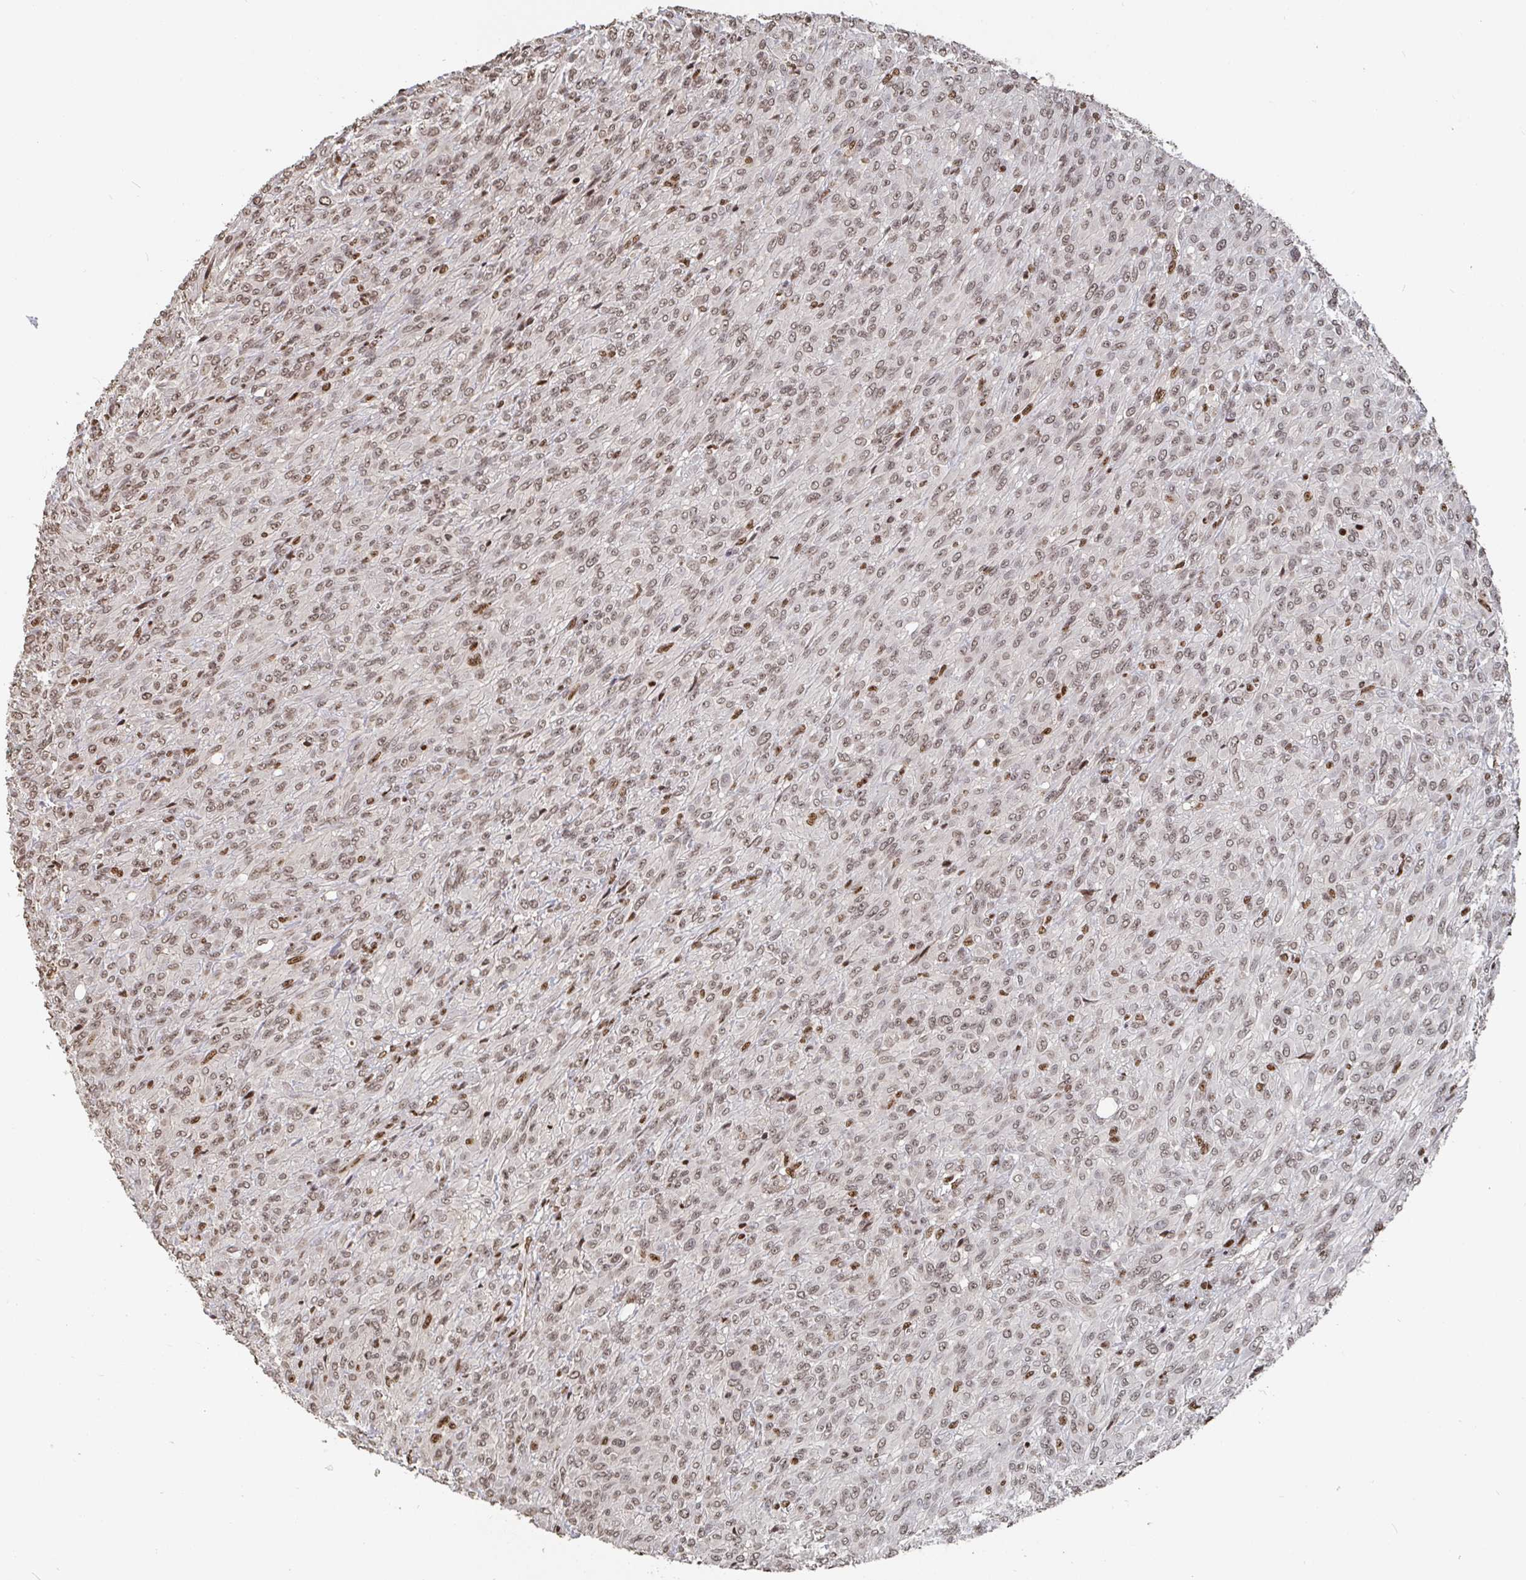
{"staining": {"intensity": "moderate", "quantity": ">75%", "location": "nuclear"}, "tissue": "renal cancer", "cell_type": "Tumor cells", "image_type": "cancer", "snomed": [{"axis": "morphology", "description": "Adenocarcinoma, NOS"}, {"axis": "topography", "description": "Kidney"}], "caption": "High-magnification brightfield microscopy of renal cancer stained with DAB (3,3'-diaminobenzidine) (brown) and counterstained with hematoxylin (blue). tumor cells exhibit moderate nuclear expression is seen in about>75% of cells. (DAB (3,3'-diaminobenzidine) = brown stain, brightfield microscopy at high magnification).", "gene": "ZDHHC12", "patient": {"sex": "male", "age": 58}}